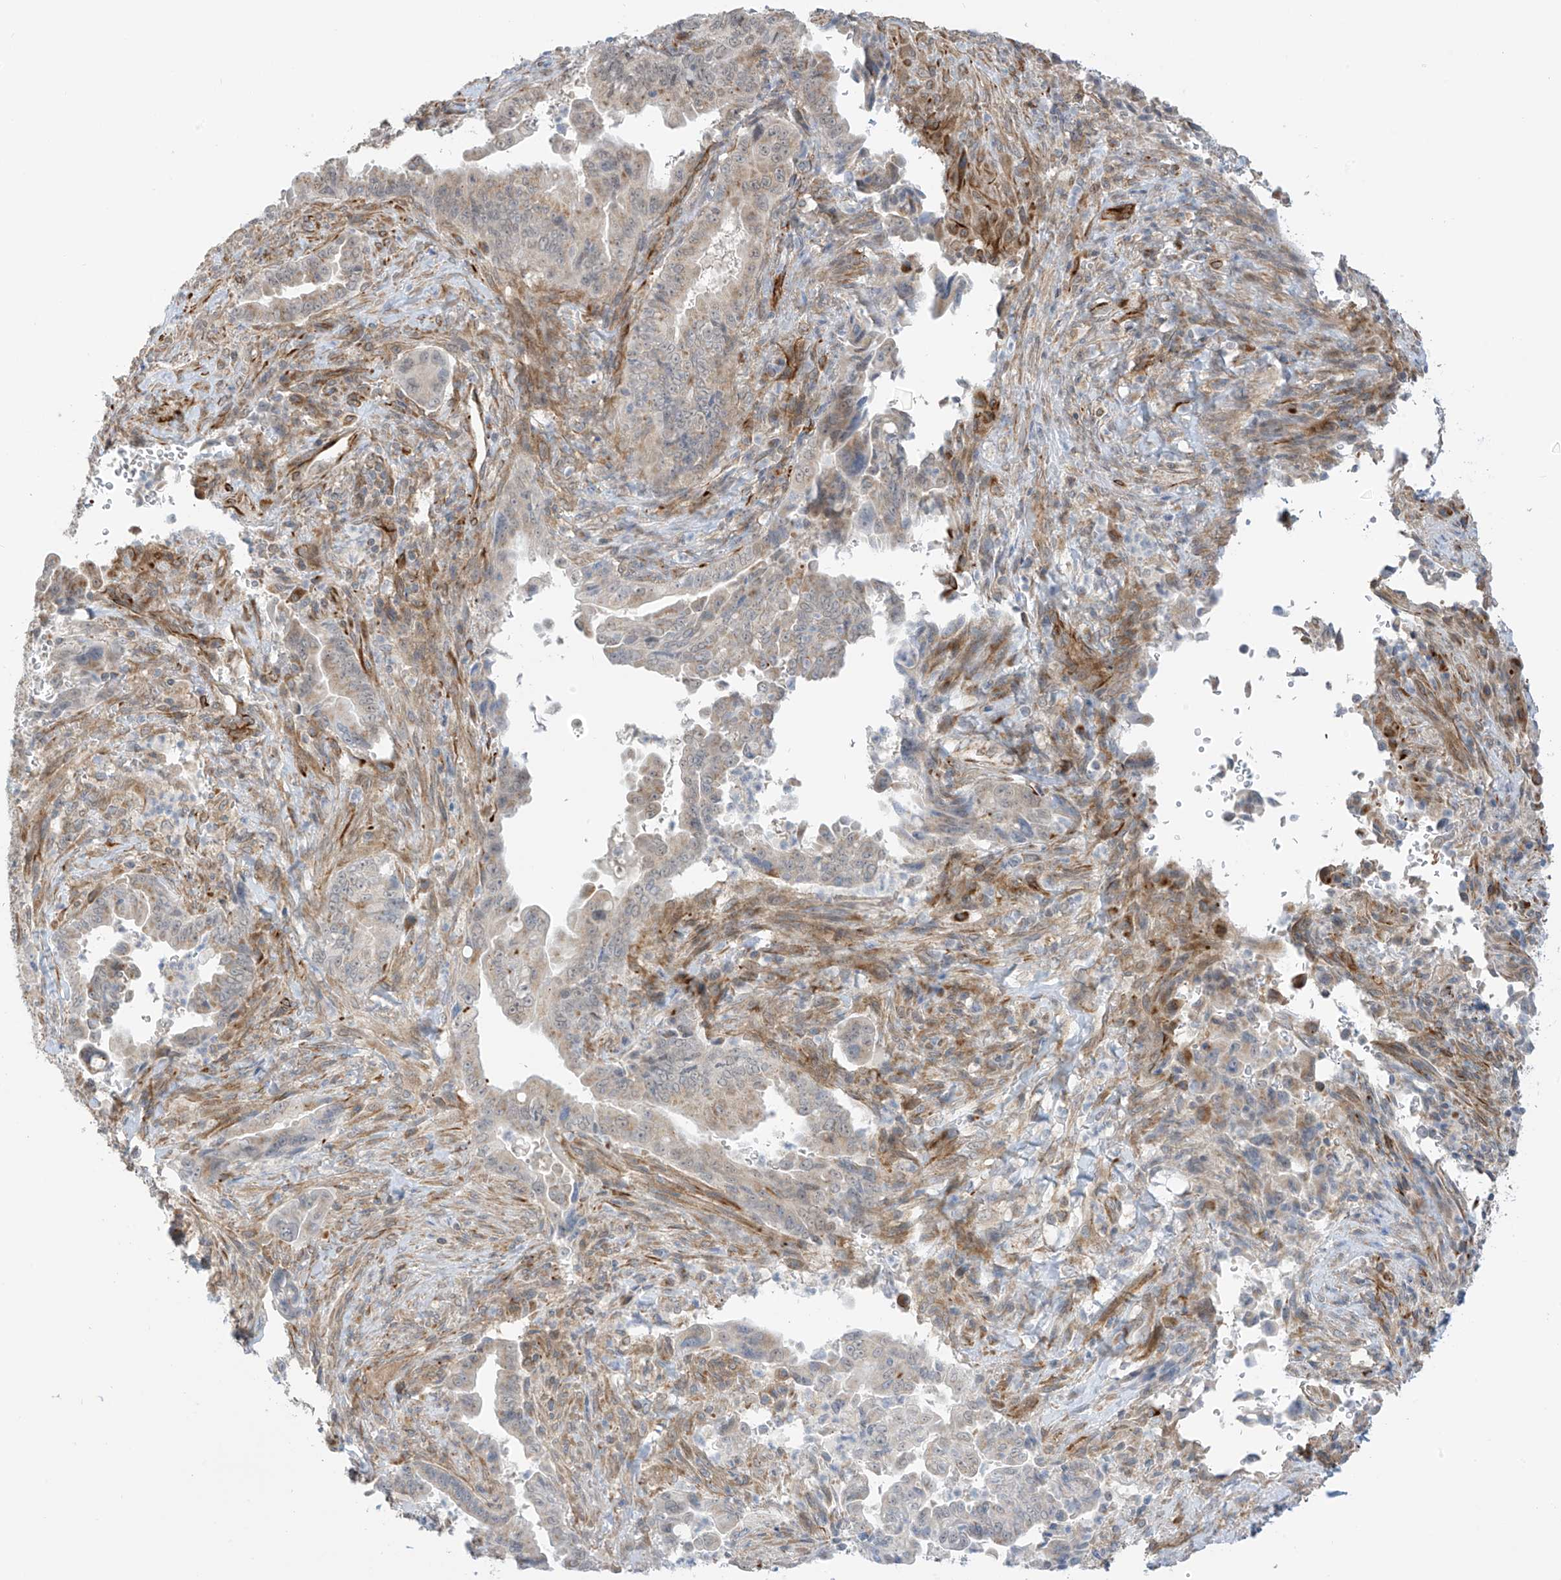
{"staining": {"intensity": "negative", "quantity": "none", "location": "none"}, "tissue": "pancreatic cancer", "cell_type": "Tumor cells", "image_type": "cancer", "snomed": [{"axis": "morphology", "description": "Adenocarcinoma, NOS"}, {"axis": "topography", "description": "Pancreas"}], "caption": "Immunohistochemical staining of adenocarcinoma (pancreatic) exhibits no significant staining in tumor cells. Brightfield microscopy of immunohistochemistry (IHC) stained with DAB (3,3'-diaminobenzidine) (brown) and hematoxylin (blue), captured at high magnification.", "gene": "HS6ST2", "patient": {"sex": "male", "age": 70}}